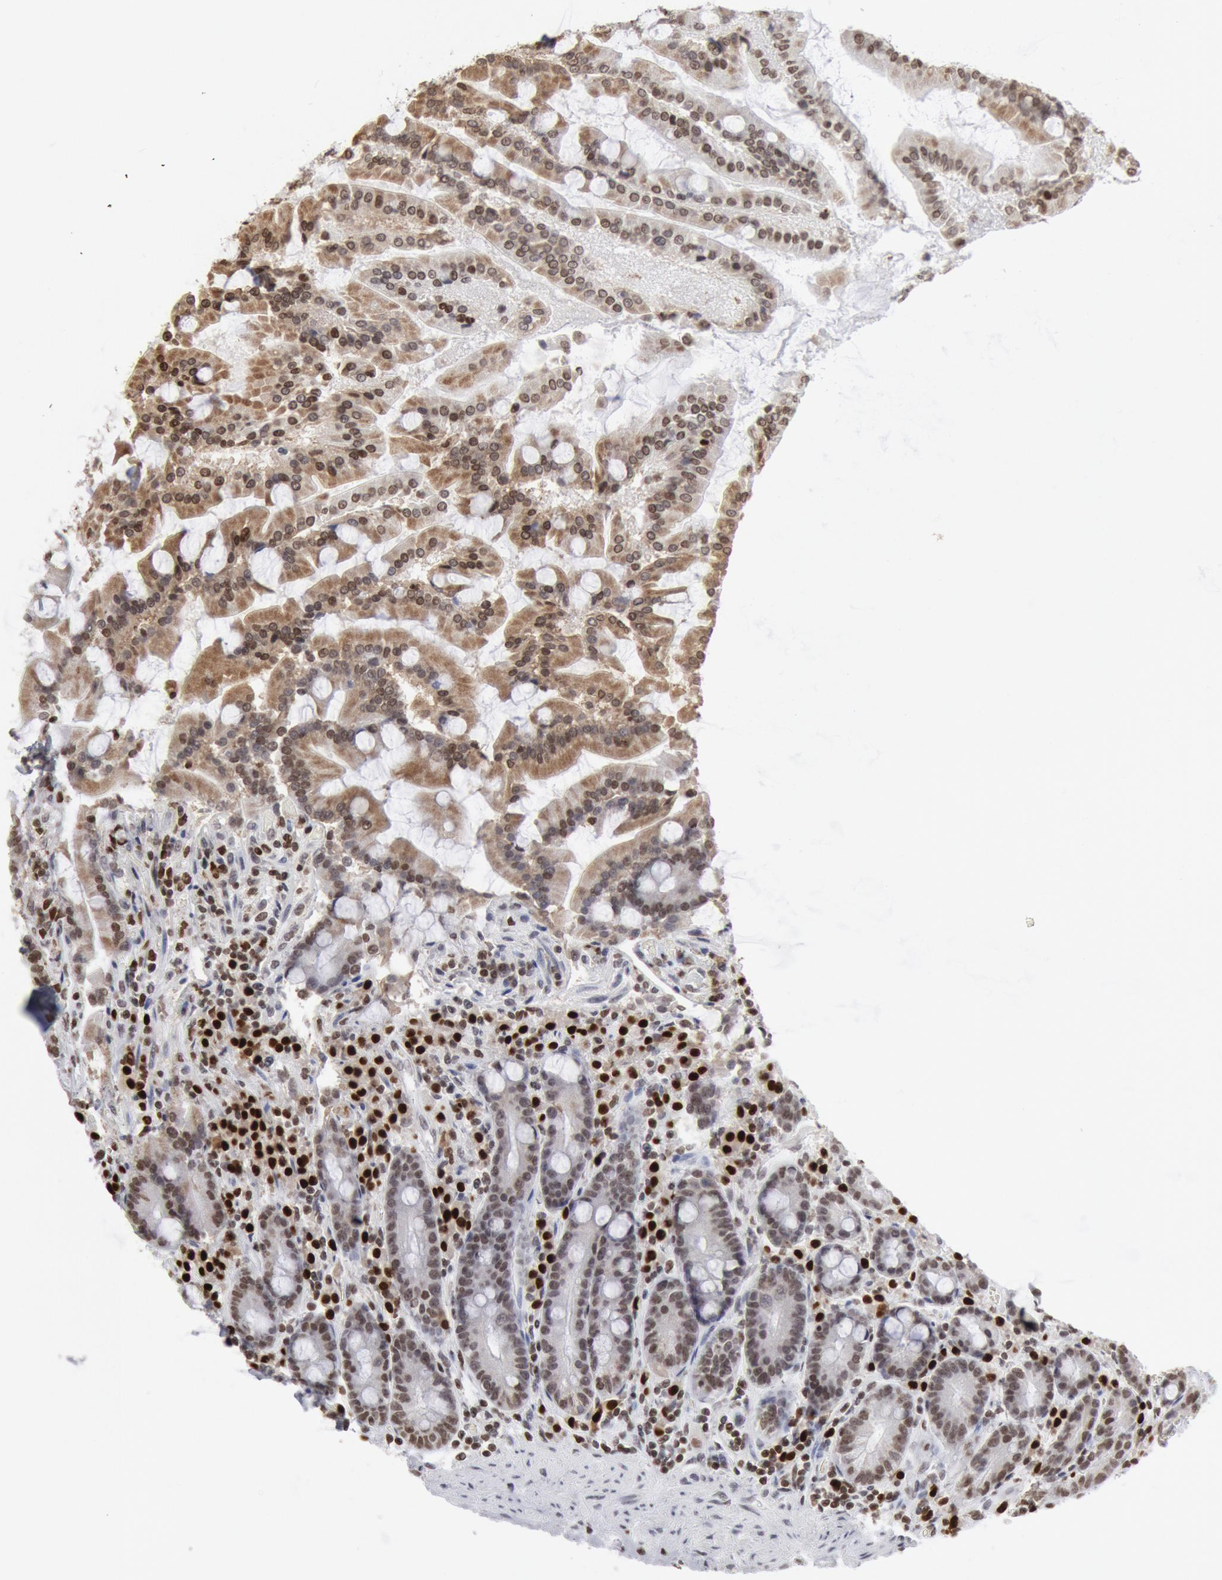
{"staining": {"intensity": "moderate", "quantity": ">75%", "location": "nuclear"}, "tissue": "duodenum", "cell_type": "Glandular cells", "image_type": "normal", "snomed": [{"axis": "morphology", "description": "Normal tissue, NOS"}, {"axis": "topography", "description": "Duodenum"}], "caption": "Protein staining of normal duodenum reveals moderate nuclear staining in approximately >75% of glandular cells. (IHC, brightfield microscopy, high magnification).", "gene": "SUB1", "patient": {"sex": "female", "age": 64}}